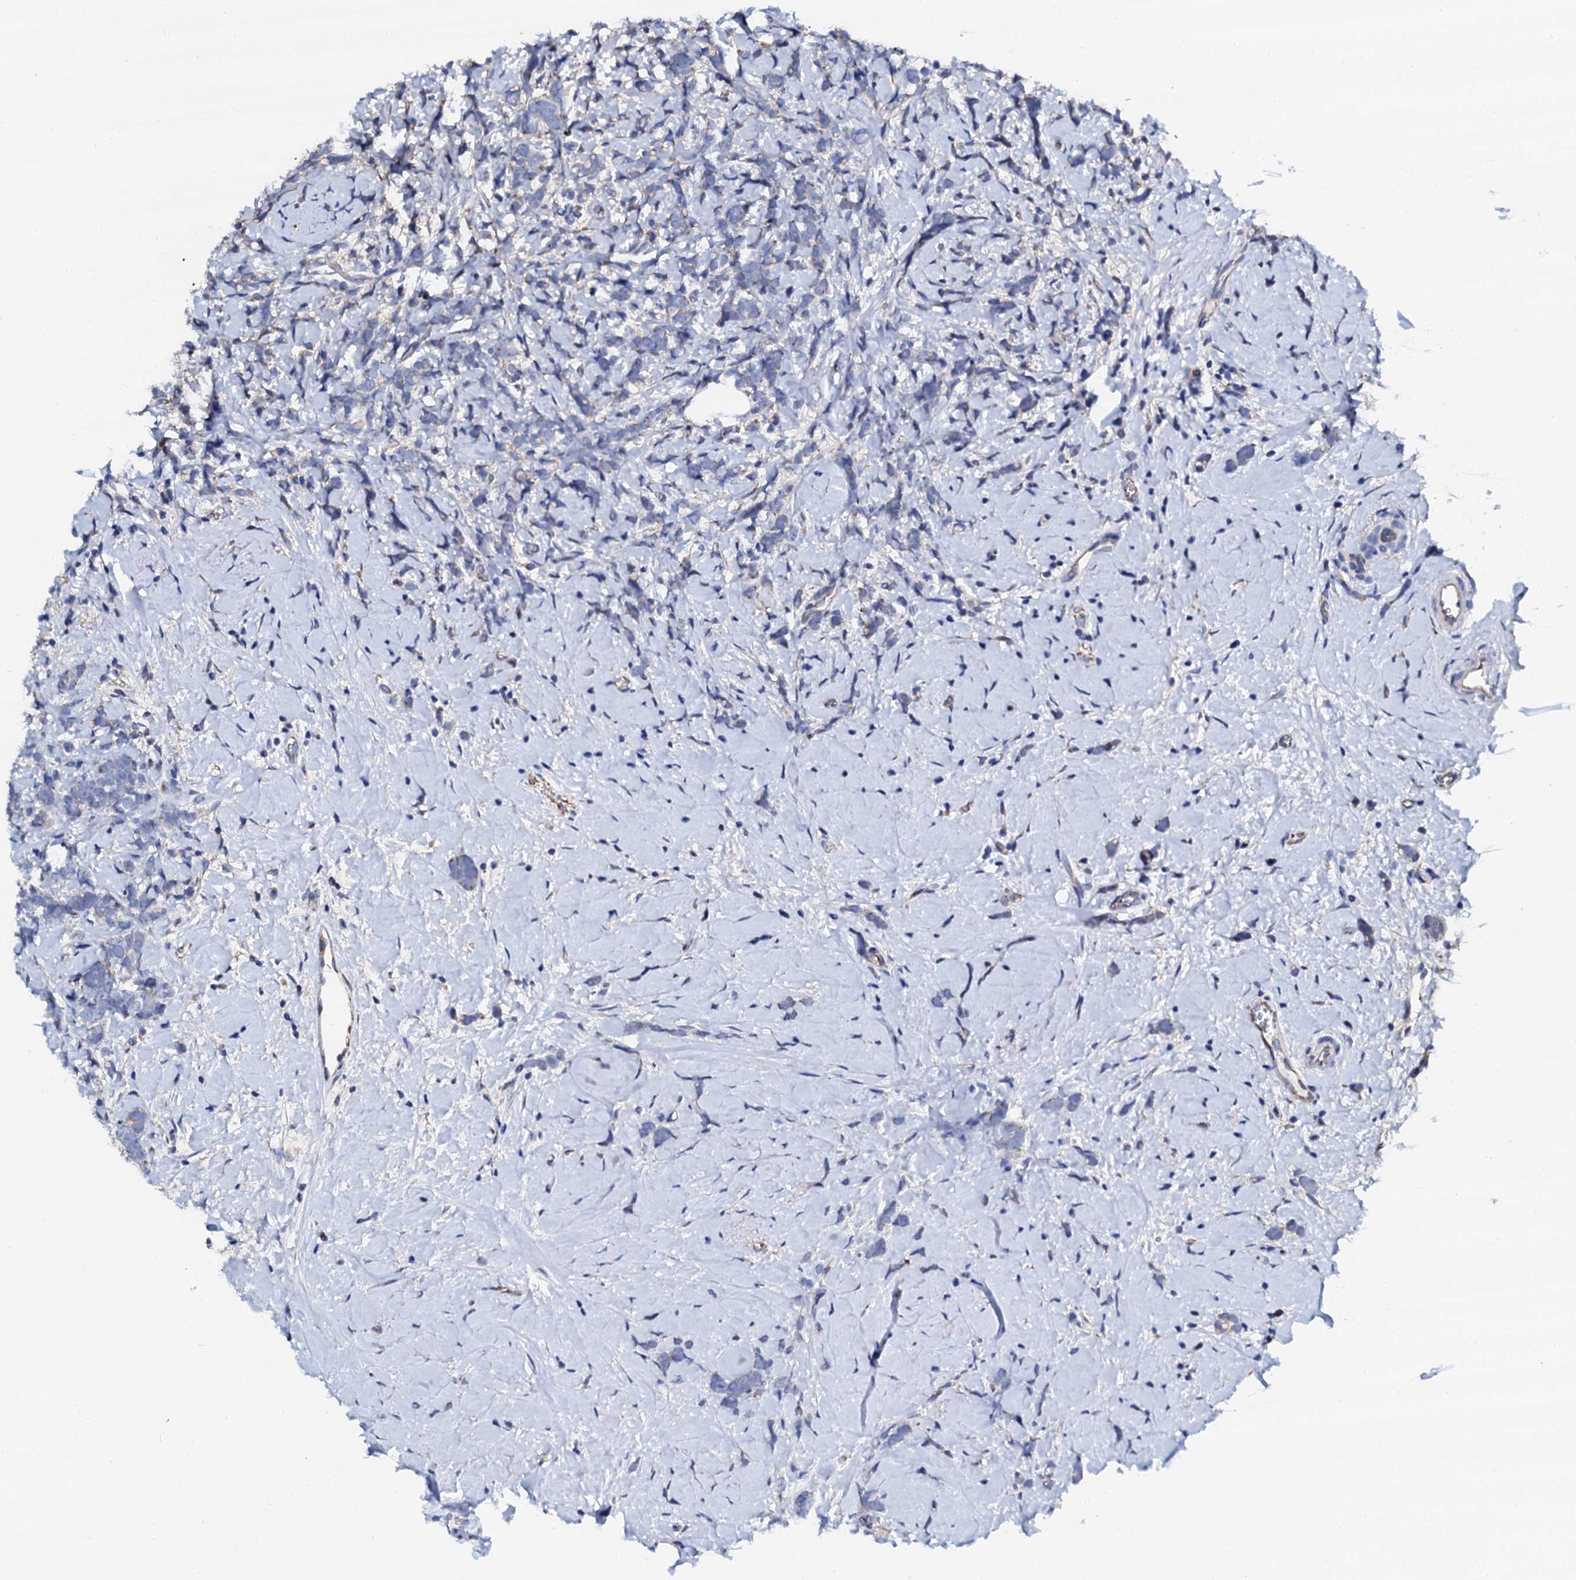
{"staining": {"intensity": "negative", "quantity": "none", "location": "none"}, "tissue": "breast cancer", "cell_type": "Tumor cells", "image_type": "cancer", "snomed": [{"axis": "morphology", "description": "Lobular carcinoma"}, {"axis": "topography", "description": "Breast"}], "caption": "Immunohistochemistry (IHC) of human breast lobular carcinoma shows no positivity in tumor cells.", "gene": "AKAP3", "patient": {"sex": "female", "age": 58}}